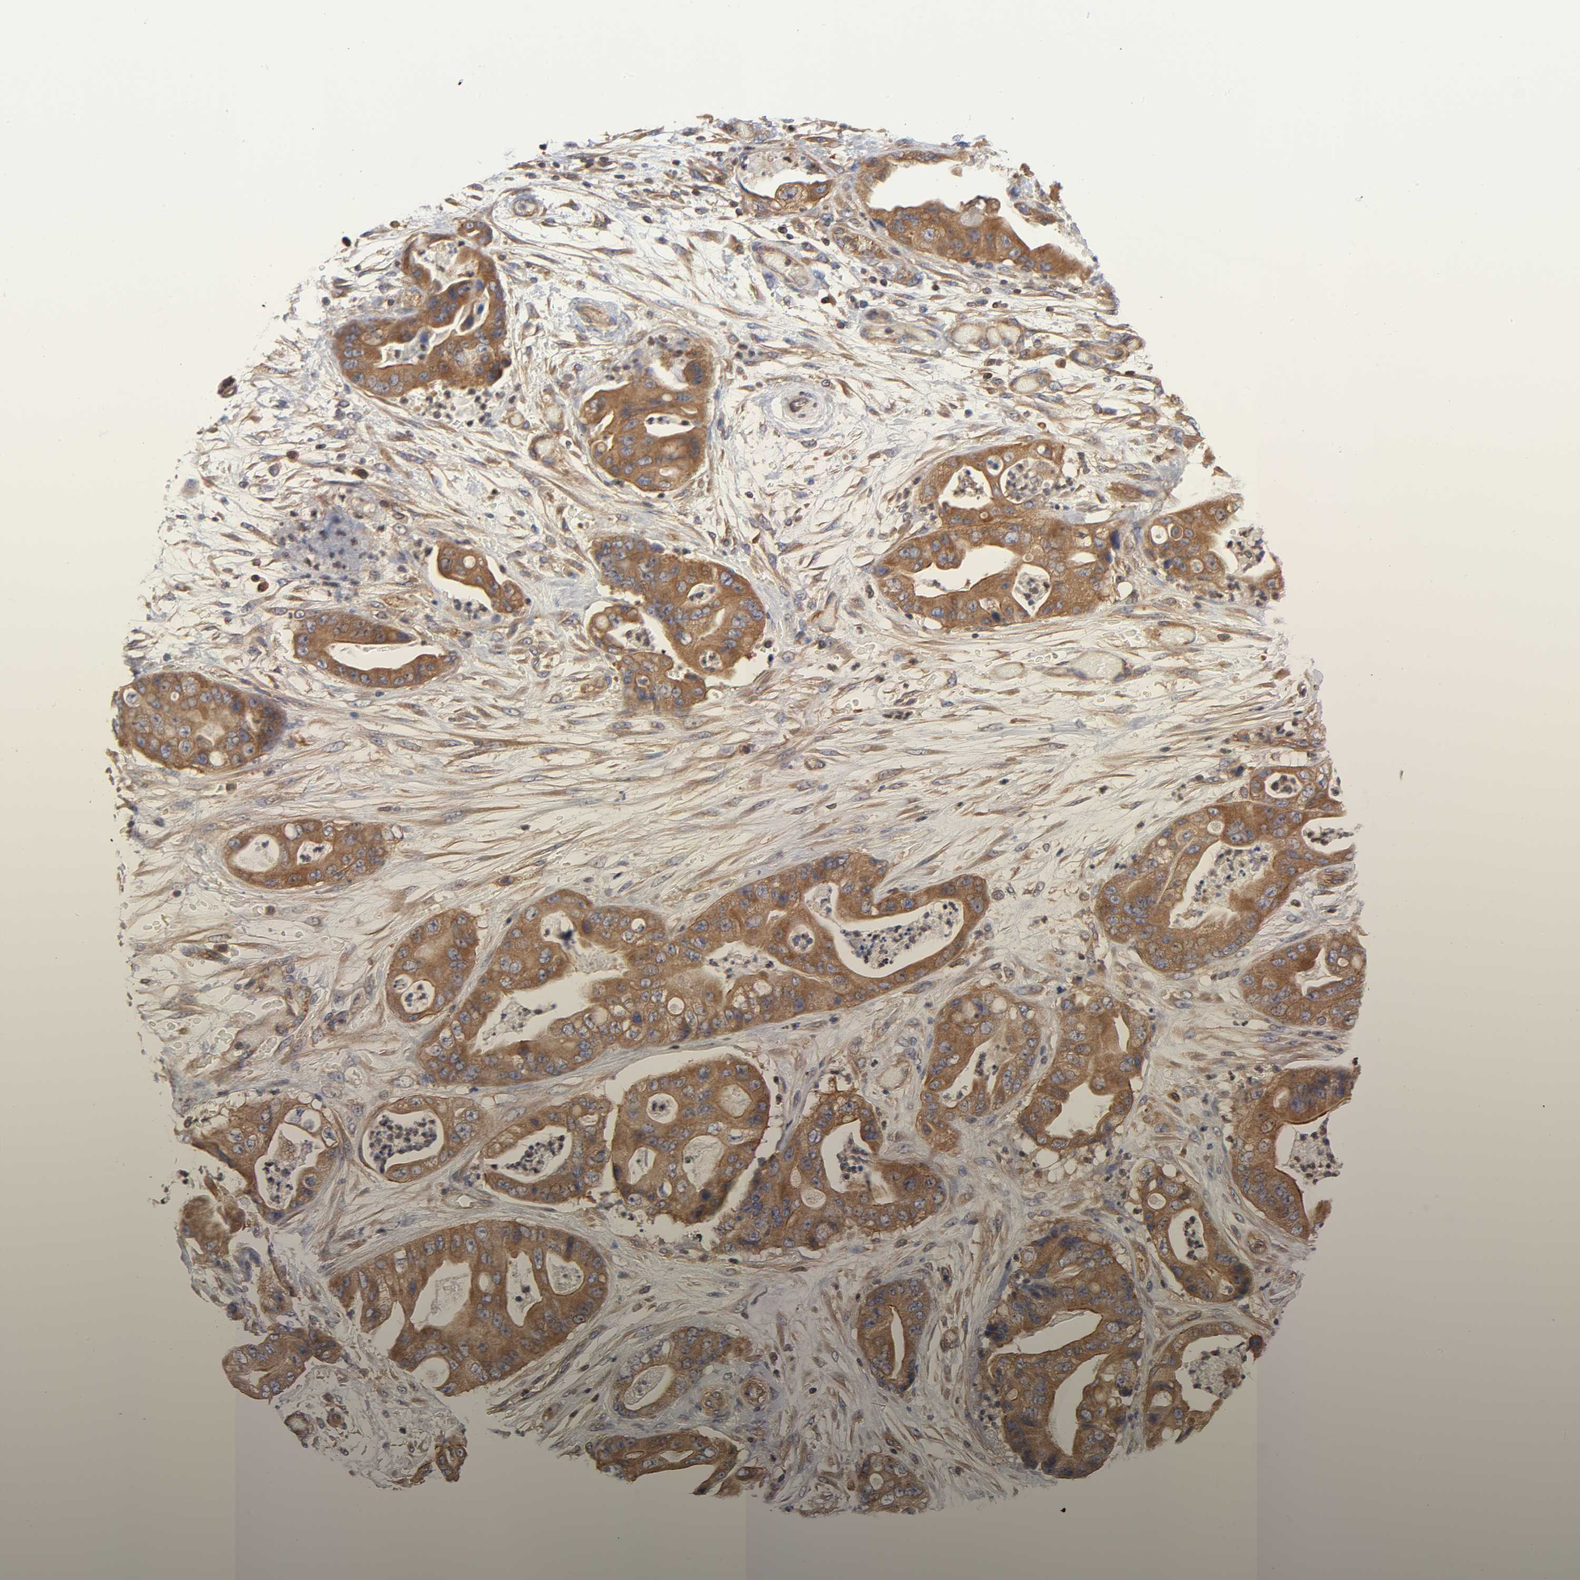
{"staining": {"intensity": "moderate", "quantity": ">75%", "location": "cytoplasmic/membranous"}, "tissue": "stomach cancer", "cell_type": "Tumor cells", "image_type": "cancer", "snomed": [{"axis": "morphology", "description": "Adenocarcinoma, NOS"}, {"axis": "topography", "description": "Stomach"}], "caption": "Stomach cancer (adenocarcinoma) stained with immunohistochemistry displays moderate cytoplasmic/membranous positivity in about >75% of tumor cells. The staining is performed using DAB (3,3'-diaminobenzidine) brown chromogen to label protein expression. The nuclei are counter-stained blue using hematoxylin.", "gene": "STRN3", "patient": {"sex": "female", "age": 73}}